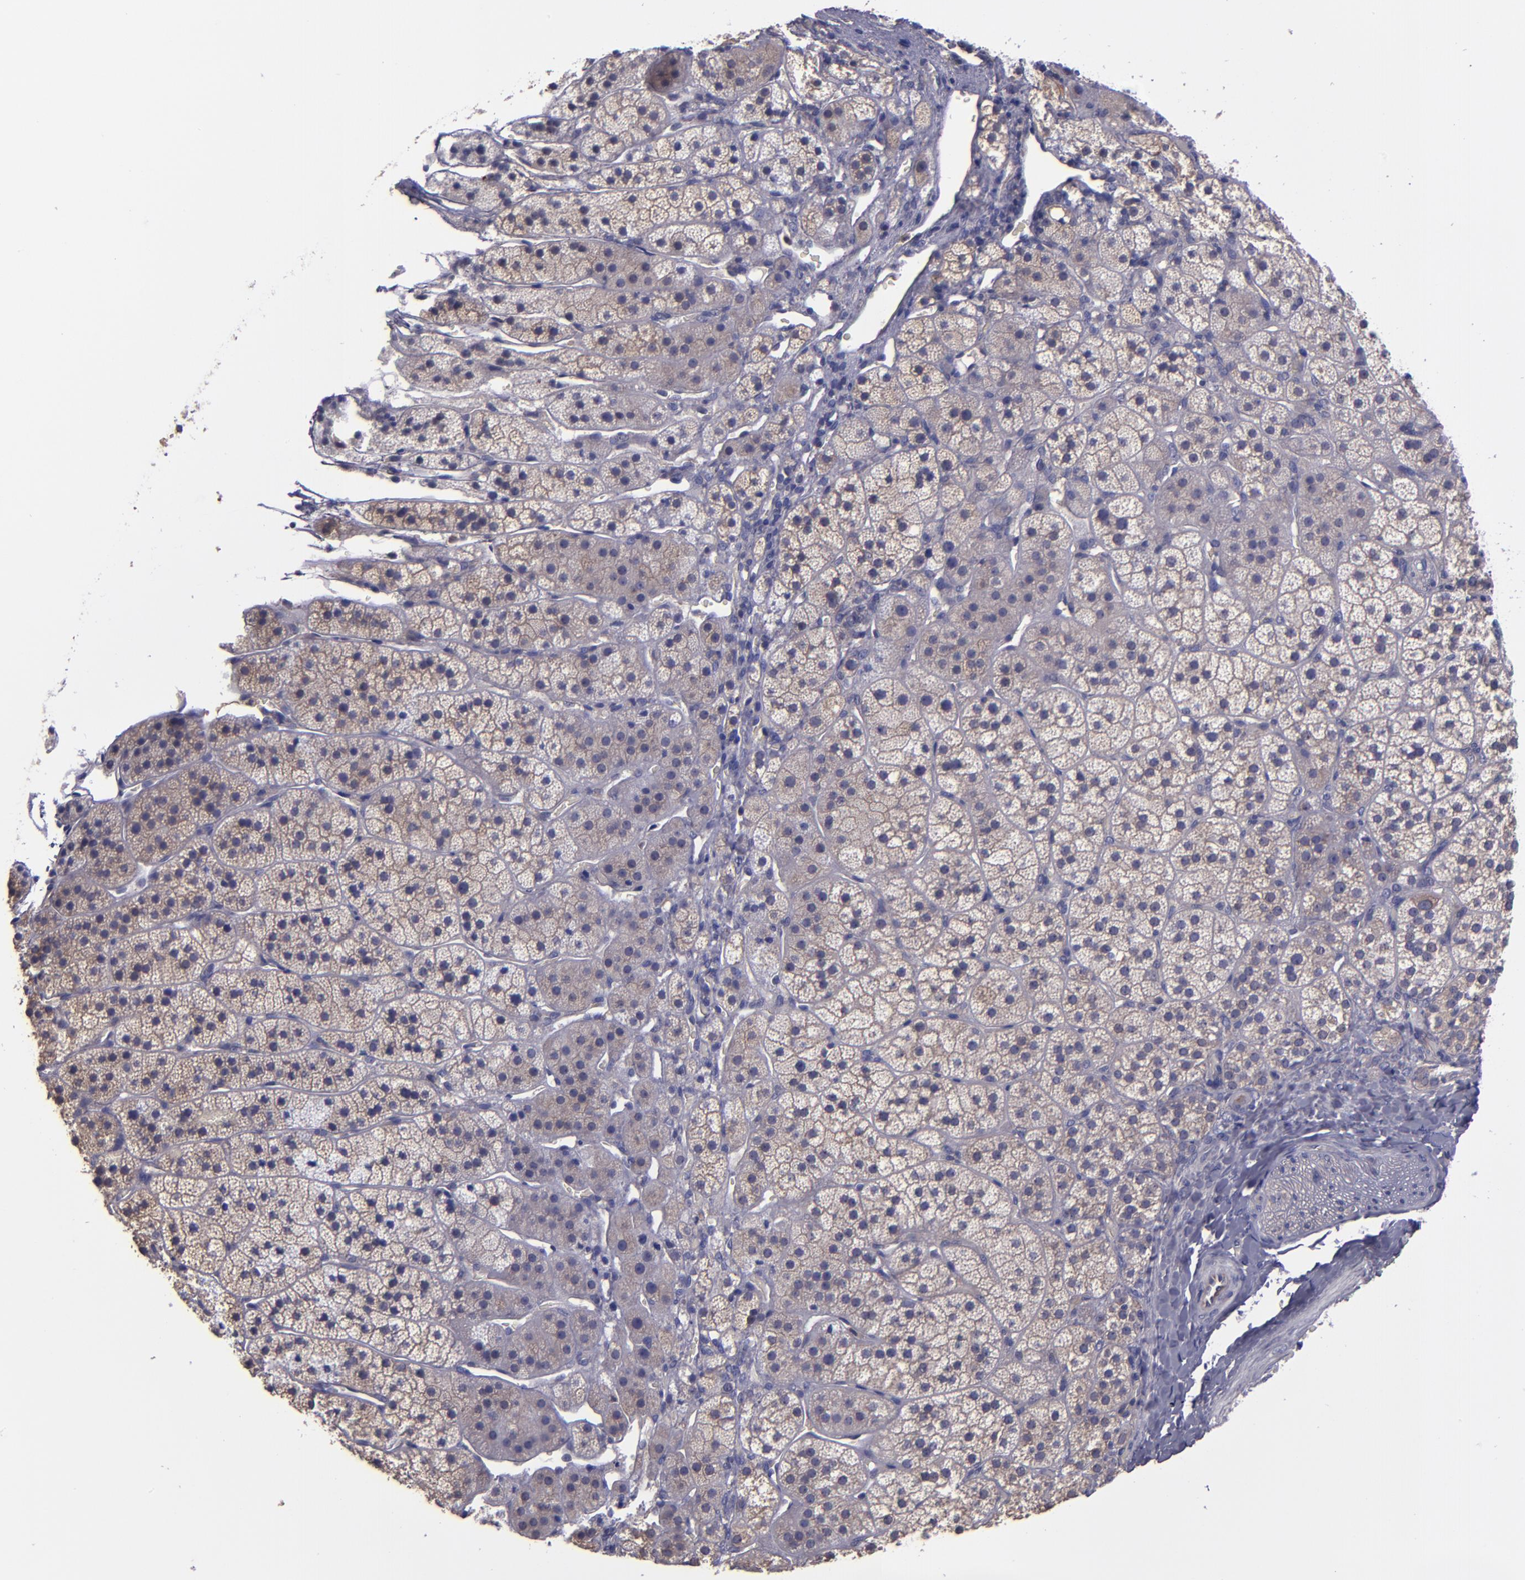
{"staining": {"intensity": "moderate", "quantity": "25%-75%", "location": "cytoplasmic/membranous"}, "tissue": "adrenal gland", "cell_type": "Glandular cells", "image_type": "normal", "snomed": [{"axis": "morphology", "description": "Normal tissue, NOS"}, {"axis": "topography", "description": "Adrenal gland"}], "caption": "Immunohistochemistry (IHC) histopathology image of benign human adrenal gland stained for a protein (brown), which shows medium levels of moderate cytoplasmic/membranous expression in about 25%-75% of glandular cells.", "gene": "CARS1", "patient": {"sex": "female", "age": 44}}